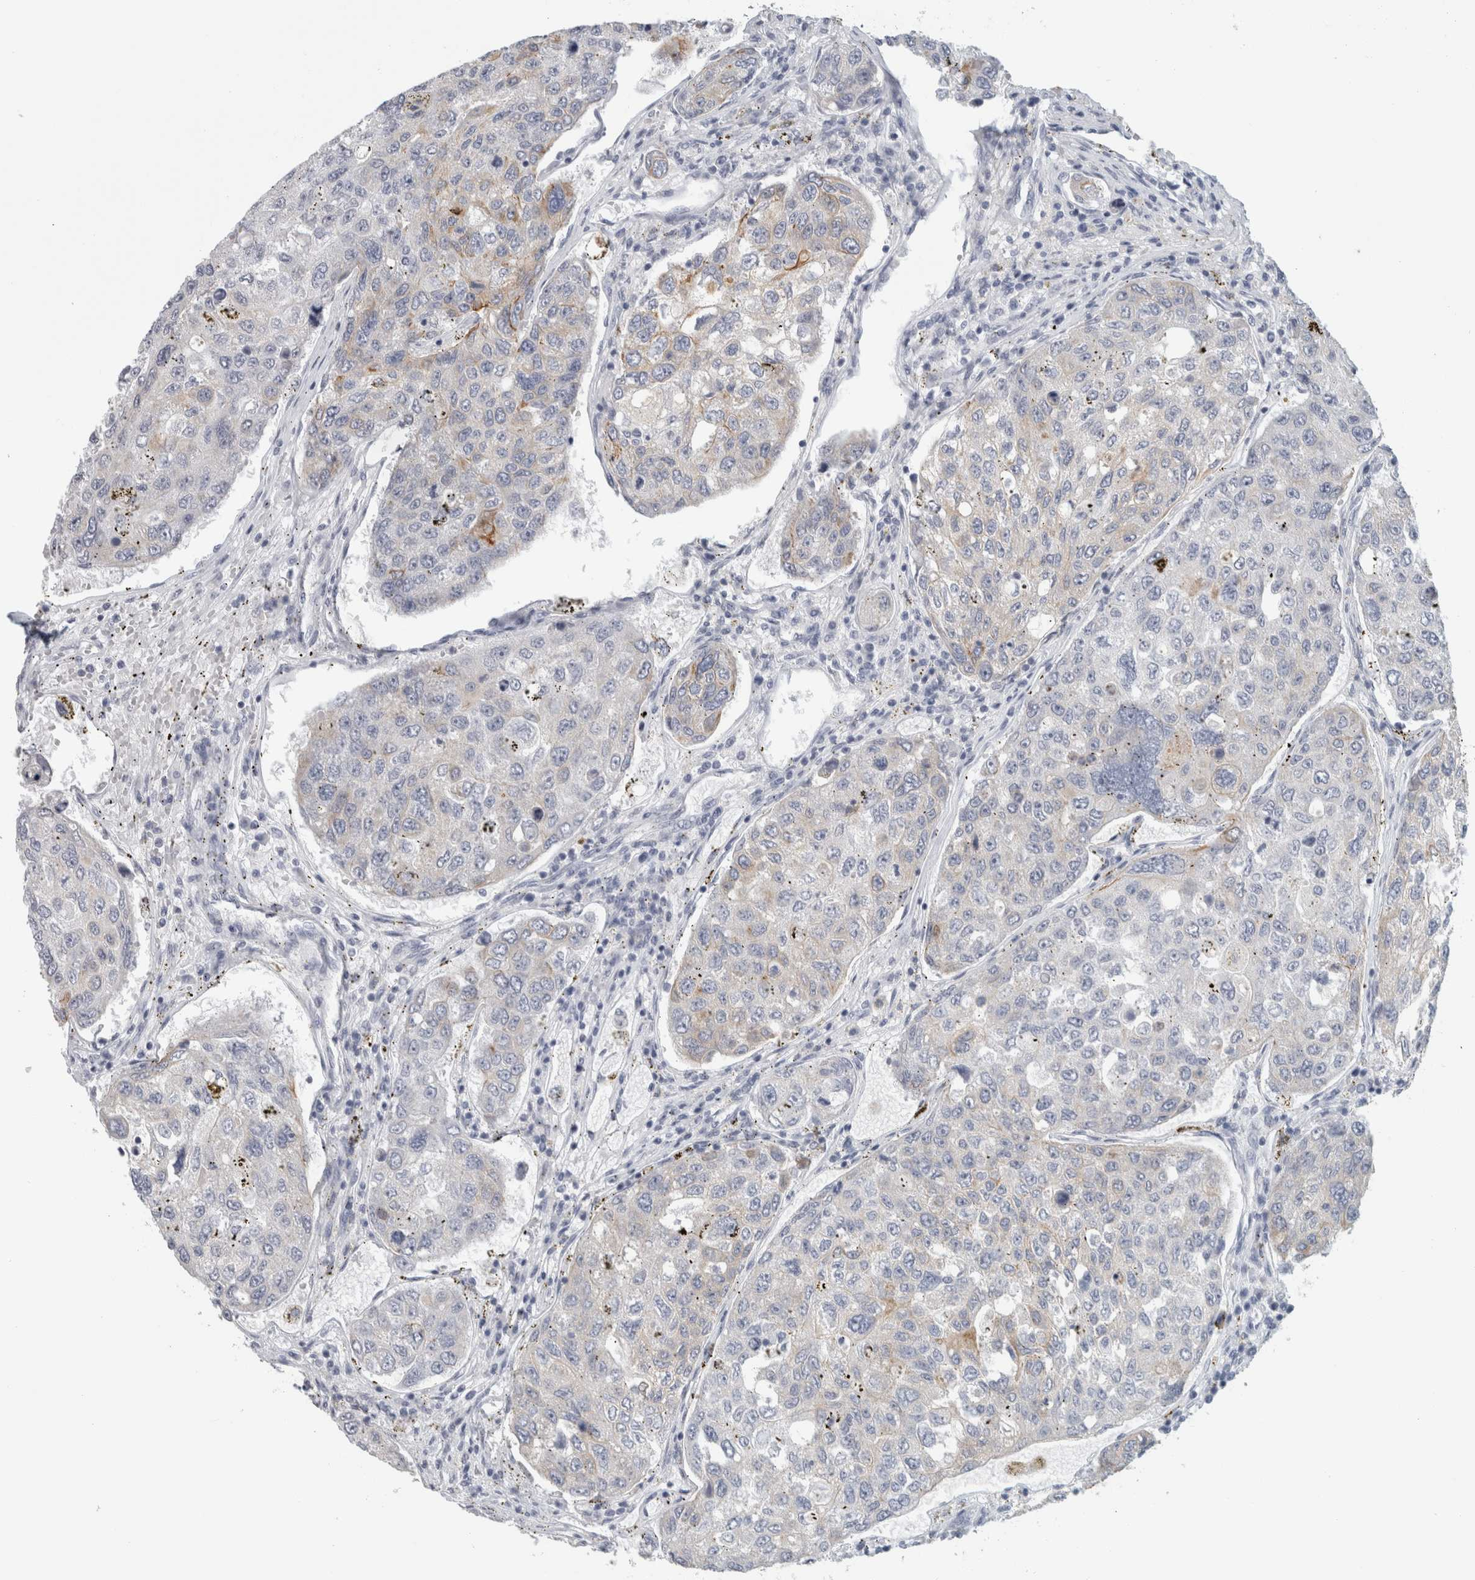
{"staining": {"intensity": "moderate", "quantity": "<25%", "location": "cytoplasmic/membranous"}, "tissue": "urothelial cancer", "cell_type": "Tumor cells", "image_type": "cancer", "snomed": [{"axis": "morphology", "description": "Urothelial carcinoma, High grade"}, {"axis": "topography", "description": "Lymph node"}, {"axis": "topography", "description": "Urinary bladder"}], "caption": "There is low levels of moderate cytoplasmic/membranous positivity in tumor cells of high-grade urothelial carcinoma, as demonstrated by immunohistochemical staining (brown color).", "gene": "SLC28A3", "patient": {"sex": "male", "age": 51}}